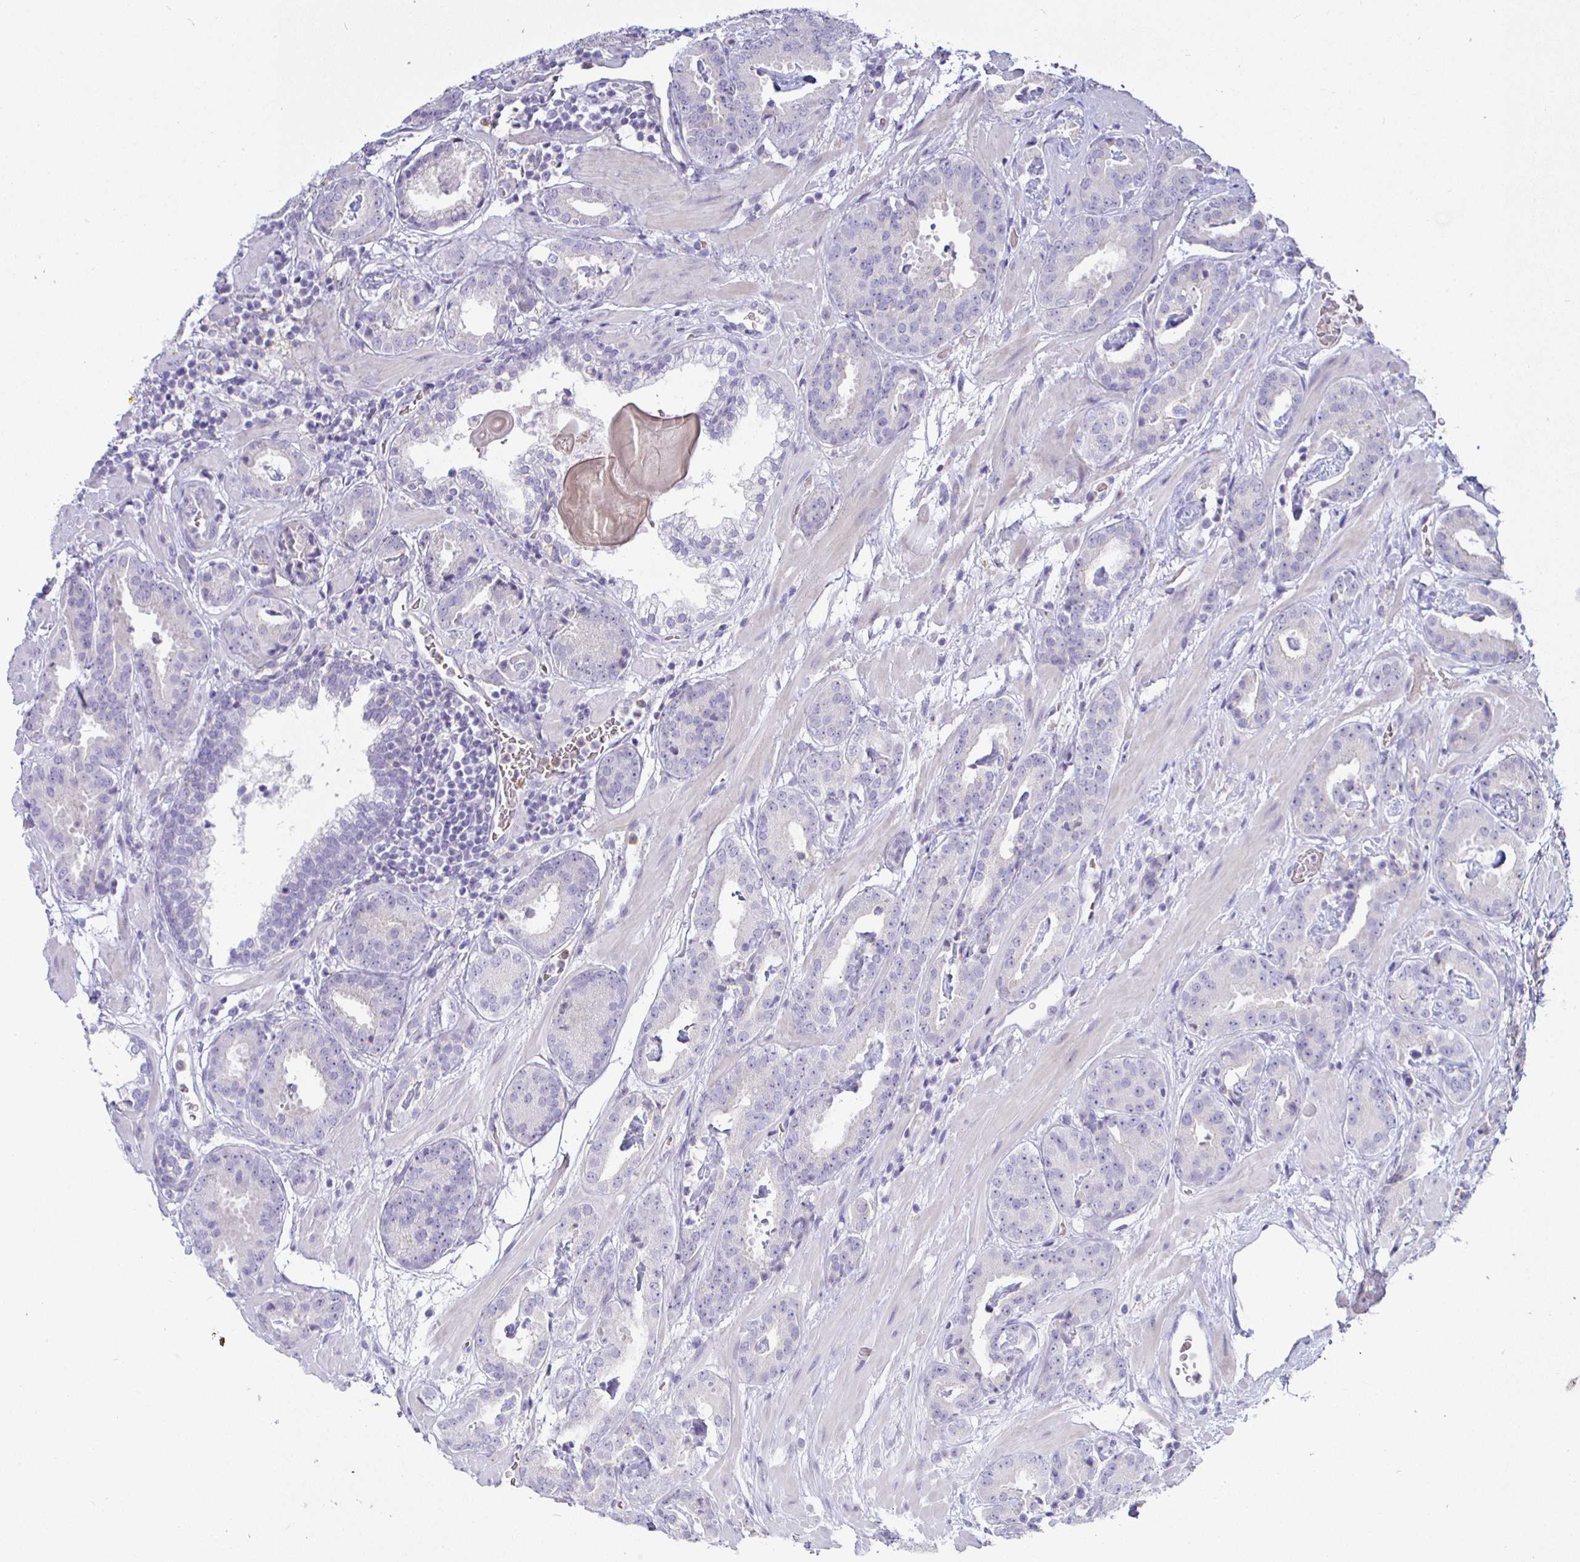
{"staining": {"intensity": "negative", "quantity": "none", "location": "none"}, "tissue": "prostate cancer", "cell_type": "Tumor cells", "image_type": "cancer", "snomed": [{"axis": "morphology", "description": "Adenocarcinoma, Low grade"}, {"axis": "topography", "description": "Prostate"}], "caption": "This is an IHC photomicrograph of human prostate low-grade adenocarcinoma. There is no expression in tumor cells.", "gene": "SIRPA", "patient": {"sex": "male", "age": 62}}